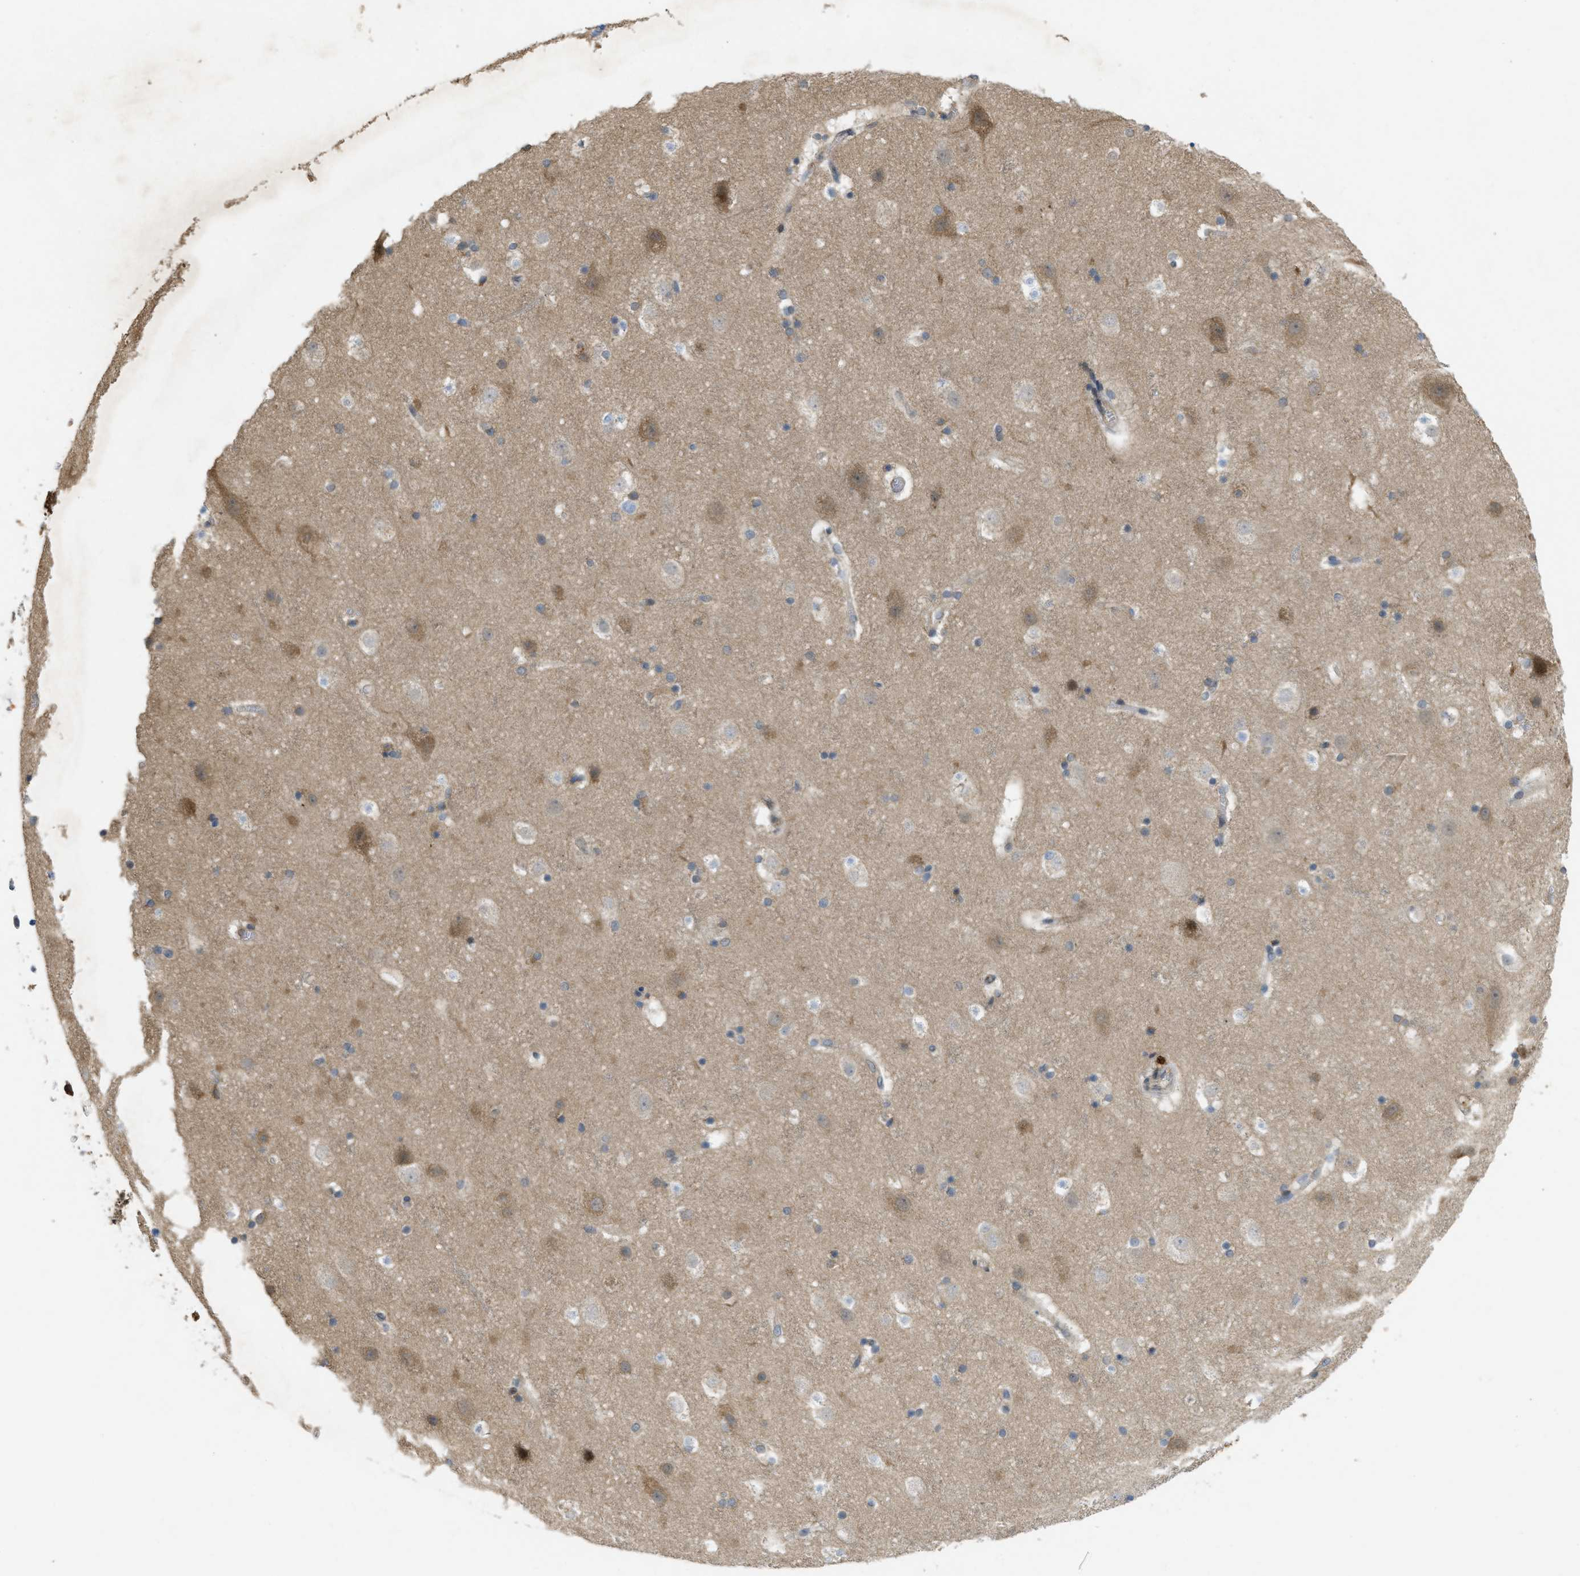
{"staining": {"intensity": "moderate", "quantity": ">75%", "location": "cytoplasmic/membranous"}, "tissue": "cerebral cortex", "cell_type": "Endothelial cells", "image_type": "normal", "snomed": [{"axis": "morphology", "description": "Normal tissue, NOS"}, {"axis": "topography", "description": "Cerebral cortex"}], "caption": "Human cerebral cortex stained with a protein marker exhibits moderate staining in endothelial cells.", "gene": "IFNLR1", "patient": {"sex": "male", "age": 45}}